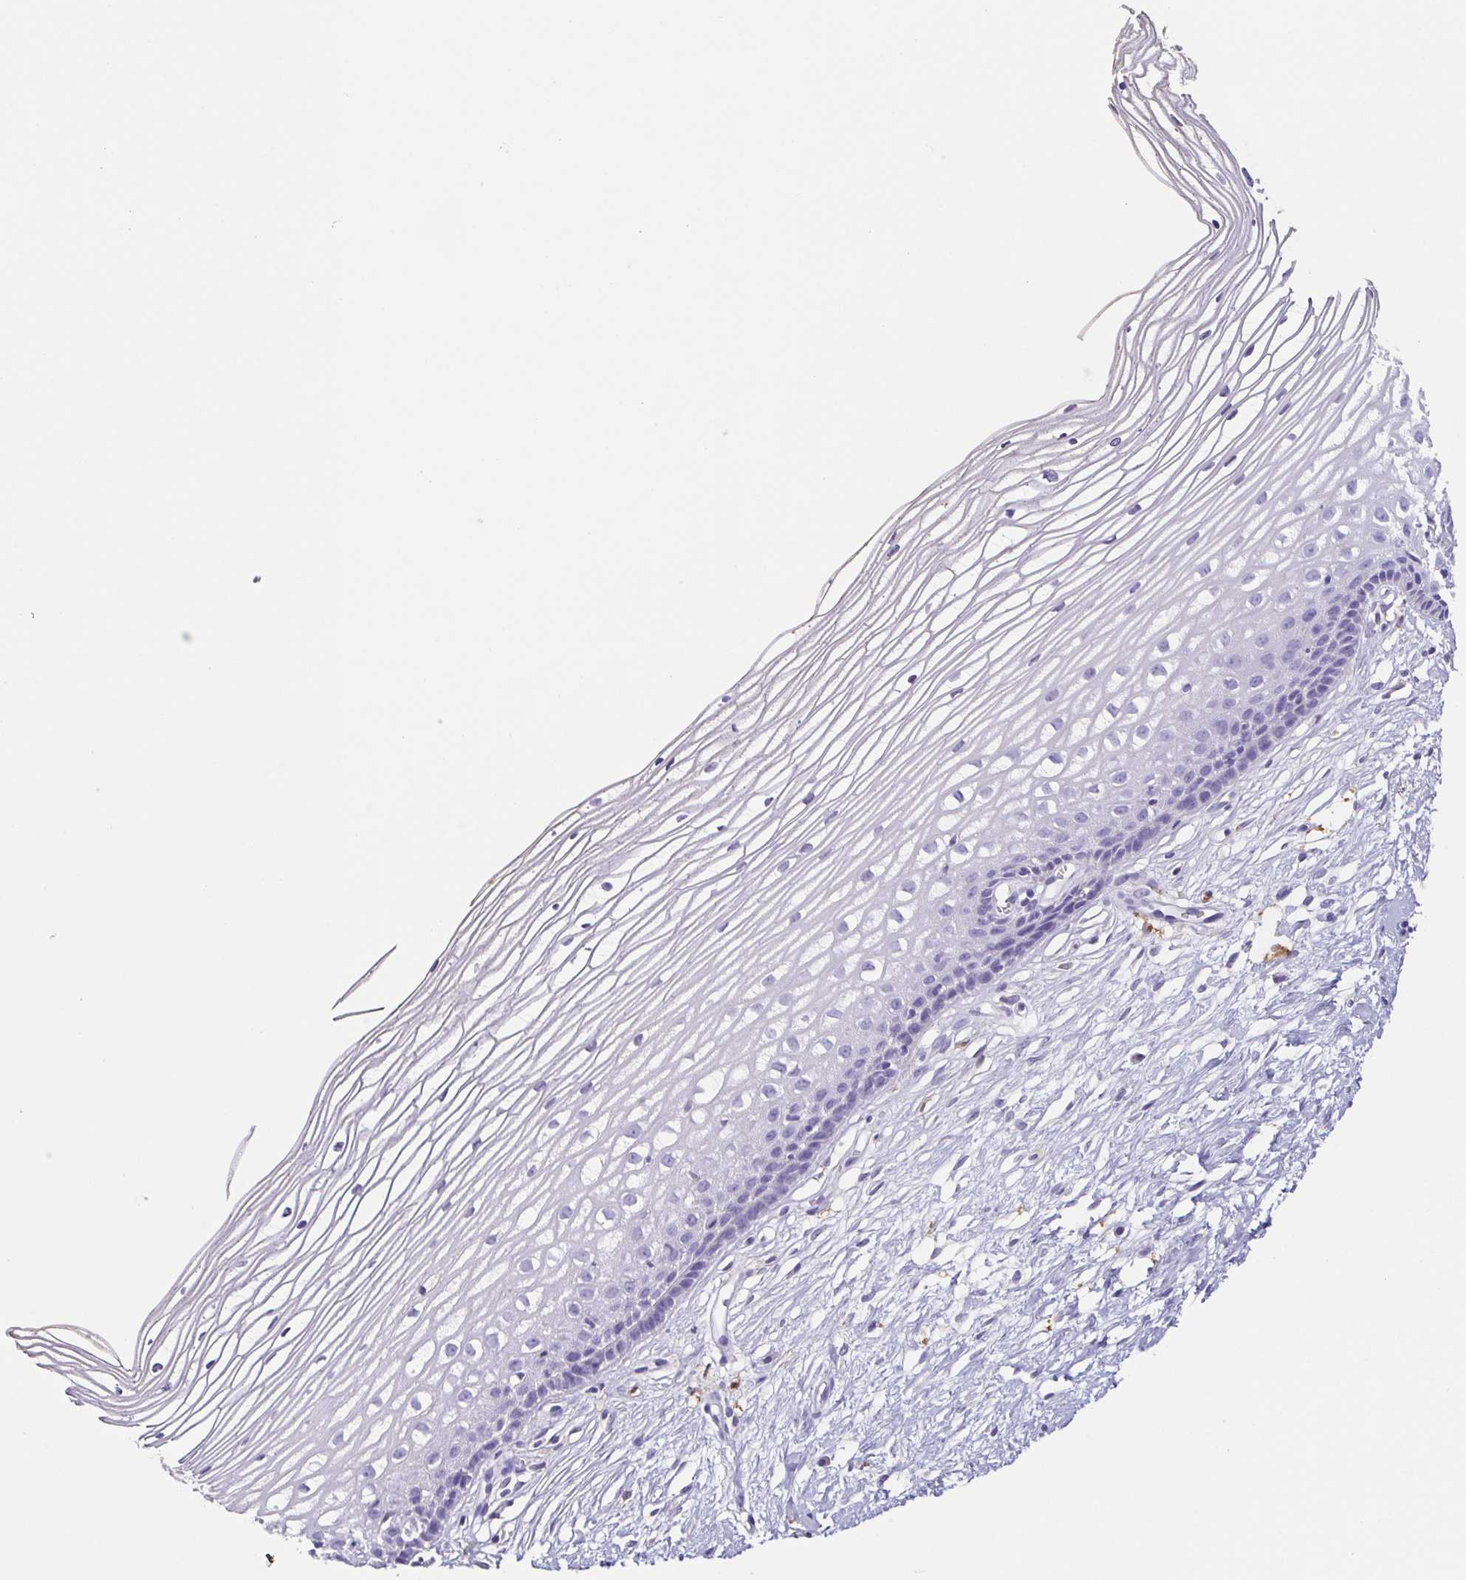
{"staining": {"intensity": "negative", "quantity": "none", "location": "none"}, "tissue": "cervix", "cell_type": "Glandular cells", "image_type": "normal", "snomed": [{"axis": "morphology", "description": "Normal tissue, NOS"}, {"axis": "topography", "description": "Cervix"}], "caption": "Protein analysis of benign cervix displays no significant expression in glandular cells. Nuclei are stained in blue.", "gene": "ANXA10", "patient": {"sex": "female", "age": 40}}